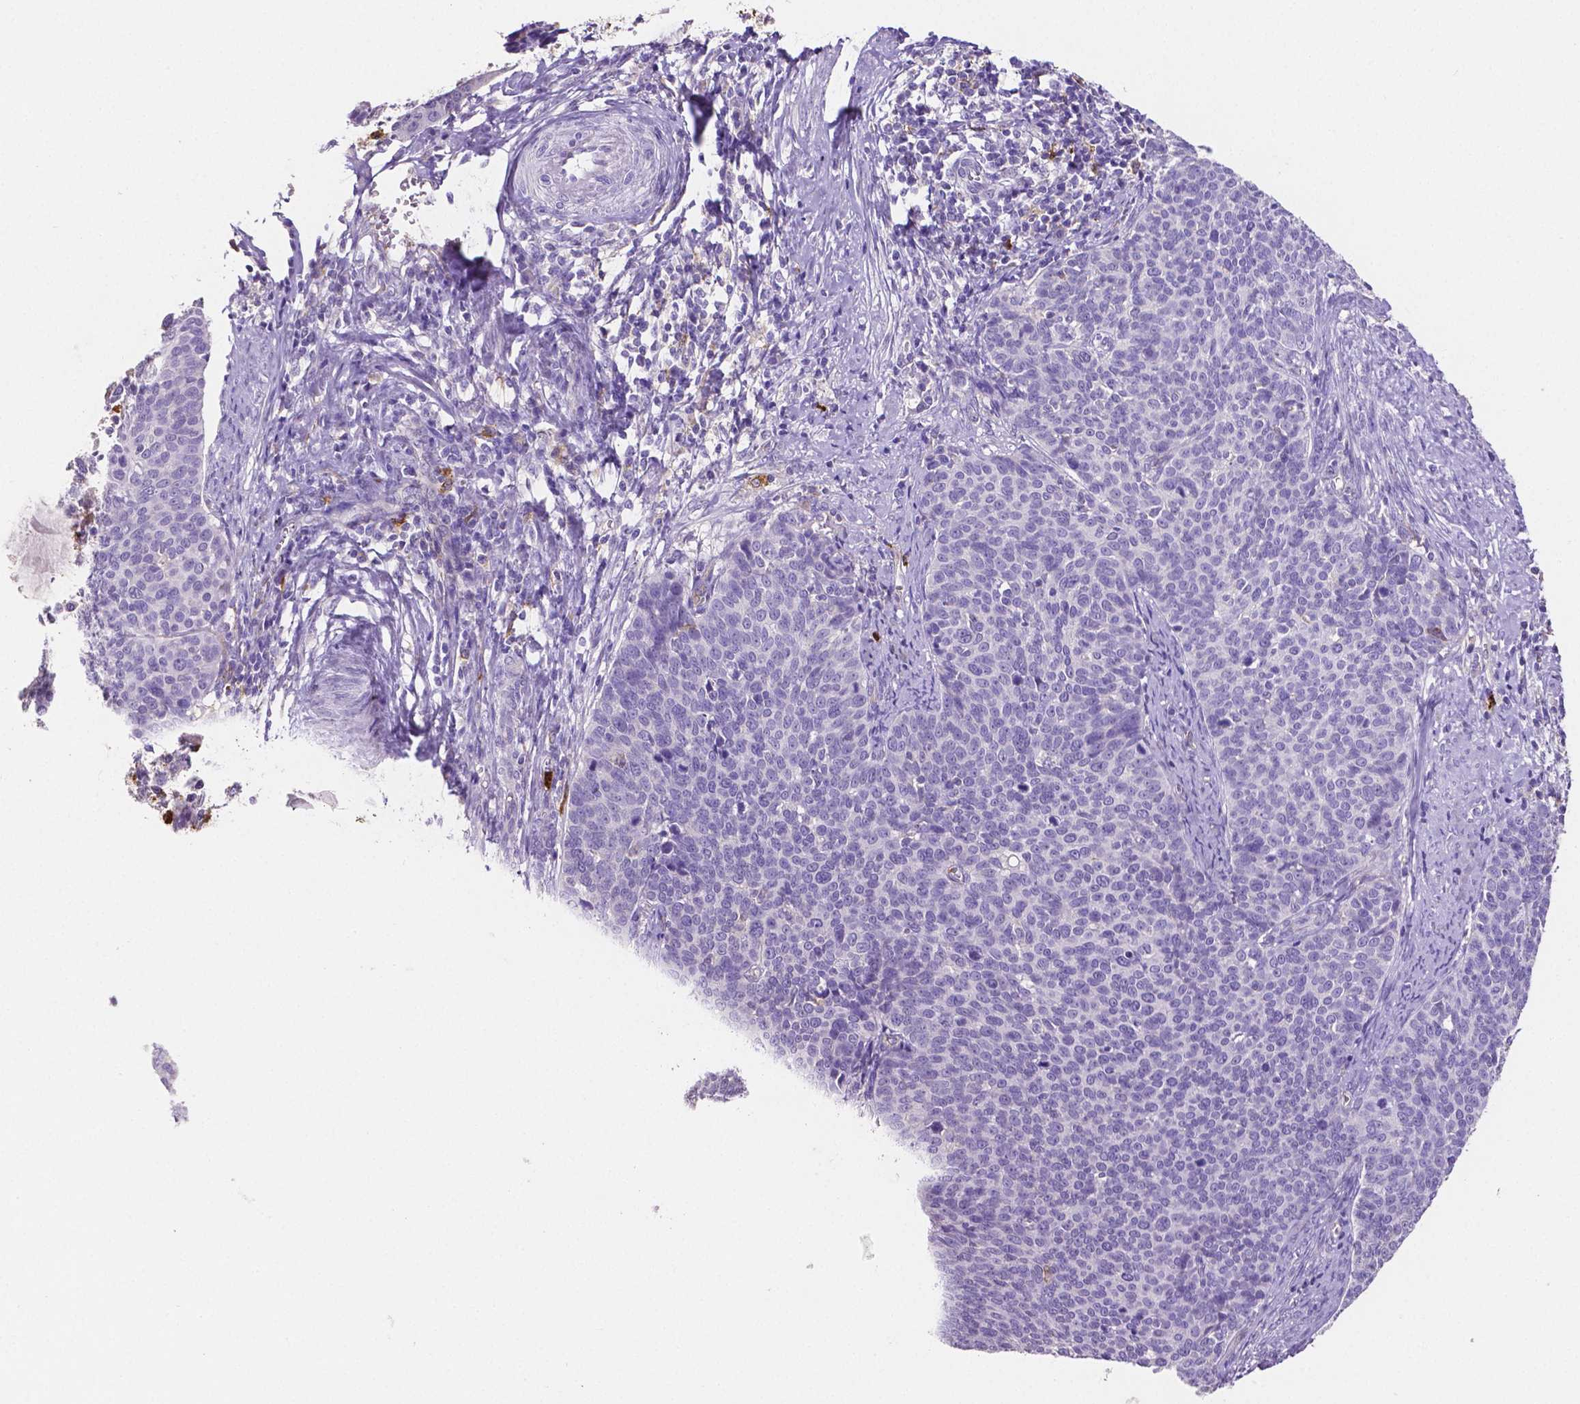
{"staining": {"intensity": "negative", "quantity": "none", "location": "none"}, "tissue": "cervical cancer", "cell_type": "Tumor cells", "image_type": "cancer", "snomed": [{"axis": "morphology", "description": "Normal tissue, NOS"}, {"axis": "morphology", "description": "Squamous cell carcinoma, NOS"}, {"axis": "topography", "description": "Cervix"}], "caption": "Protein analysis of cervical squamous cell carcinoma reveals no significant expression in tumor cells. The staining was performed using DAB to visualize the protein expression in brown, while the nuclei were stained in blue with hematoxylin (Magnification: 20x).", "gene": "MMP9", "patient": {"sex": "female", "age": 39}}